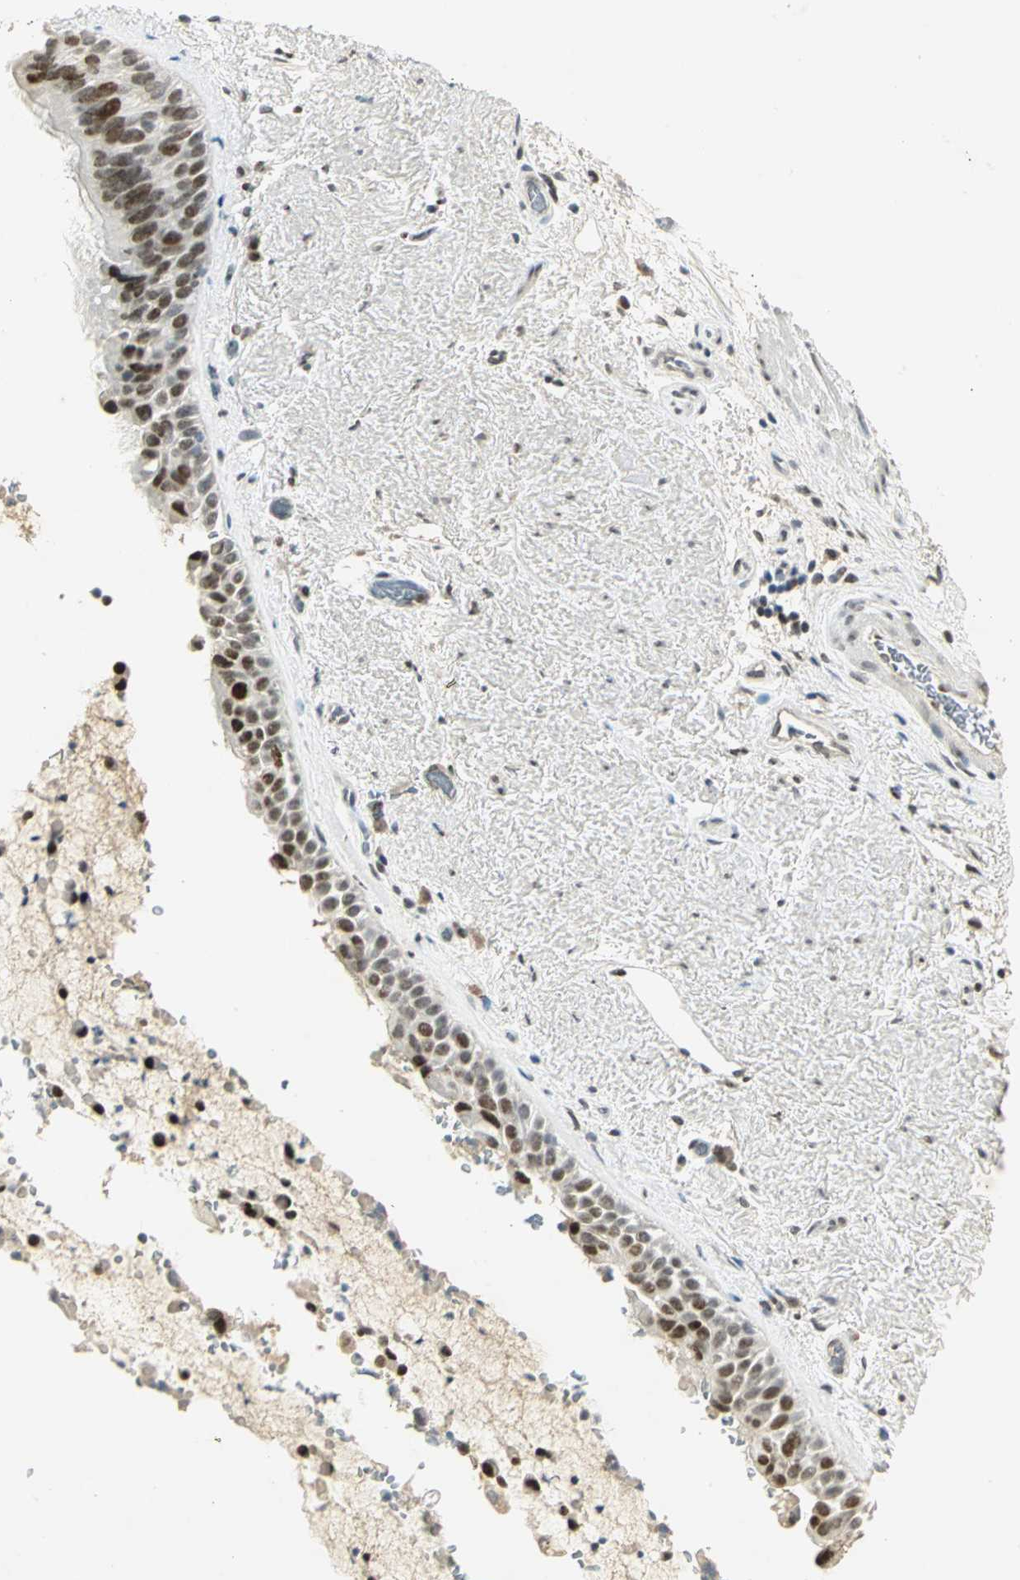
{"staining": {"intensity": "strong", "quantity": ">75%", "location": "nuclear"}, "tissue": "bronchus", "cell_type": "Respiratory epithelial cells", "image_type": "normal", "snomed": [{"axis": "morphology", "description": "Normal tissue, NOS"}, {"axis": "topography", "description": "Bronchus"}], "caption": "Benign bronchus demonstrates strong nuclear expression in approximately >75% of respiratory epithelial cells, visualized by immunohistochemistry.", "gene": "AK6", "patient": {"sex": "female", "age": 54}}